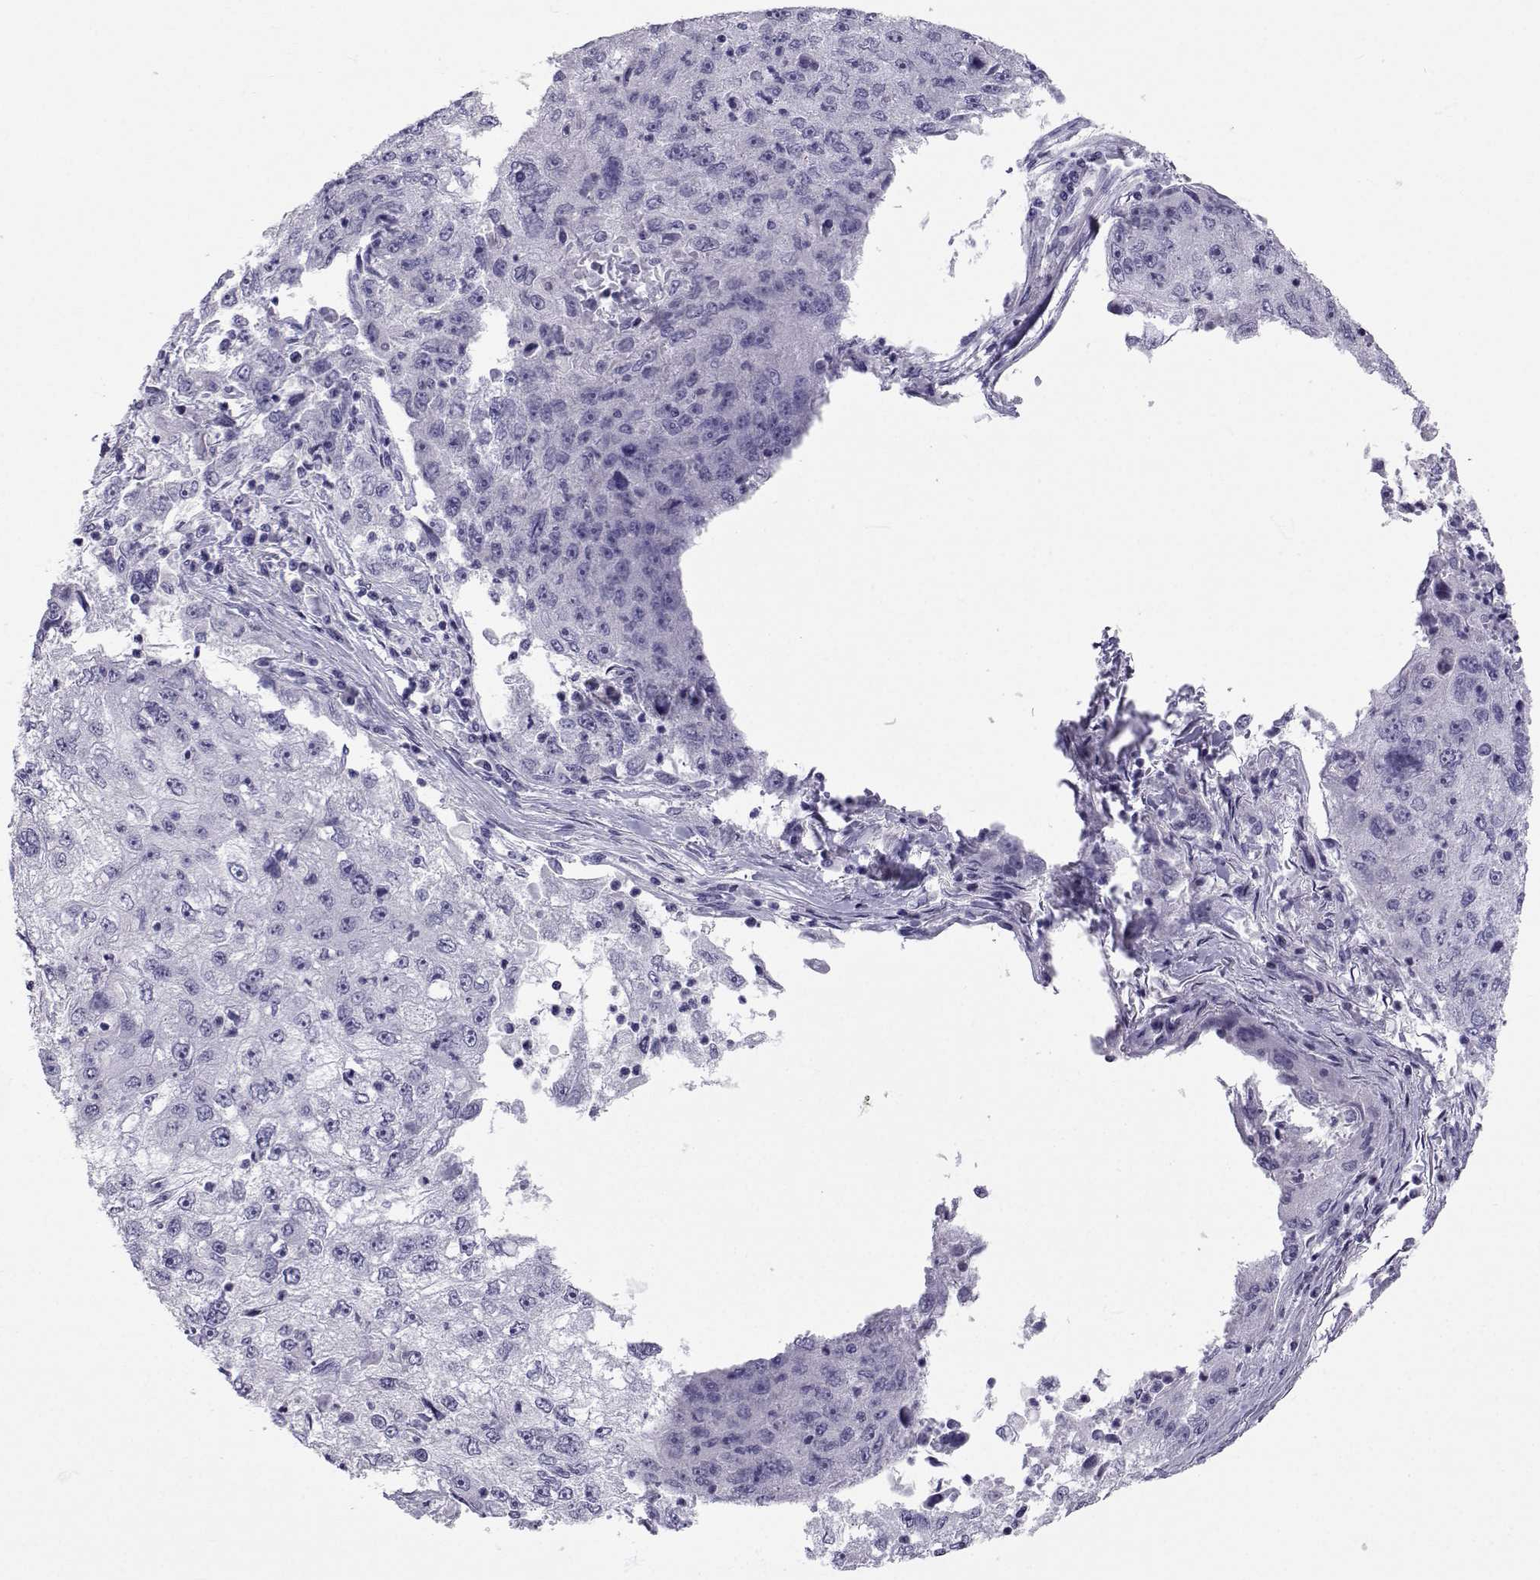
{"staining": {"intensity": "negative", "quantity": "none", "location": "none"}, "tissue": "cervical cancer", "cell_type": "Tumor cells", "image_type": "cancer", "snomed": [{"axis": "morphology", "description": "Squamous cell carcinoma, NOS"}, {"axis": "topography", "description": "Cervix"}], "caption": "Tumor cells show no significant positivity in cervical cancer (squamous cell carcinoma). (IHC, brightfield microscopy, high magnification).", "gene": "SLC6A3", "patient": {"sex": "female", "age": 36}}